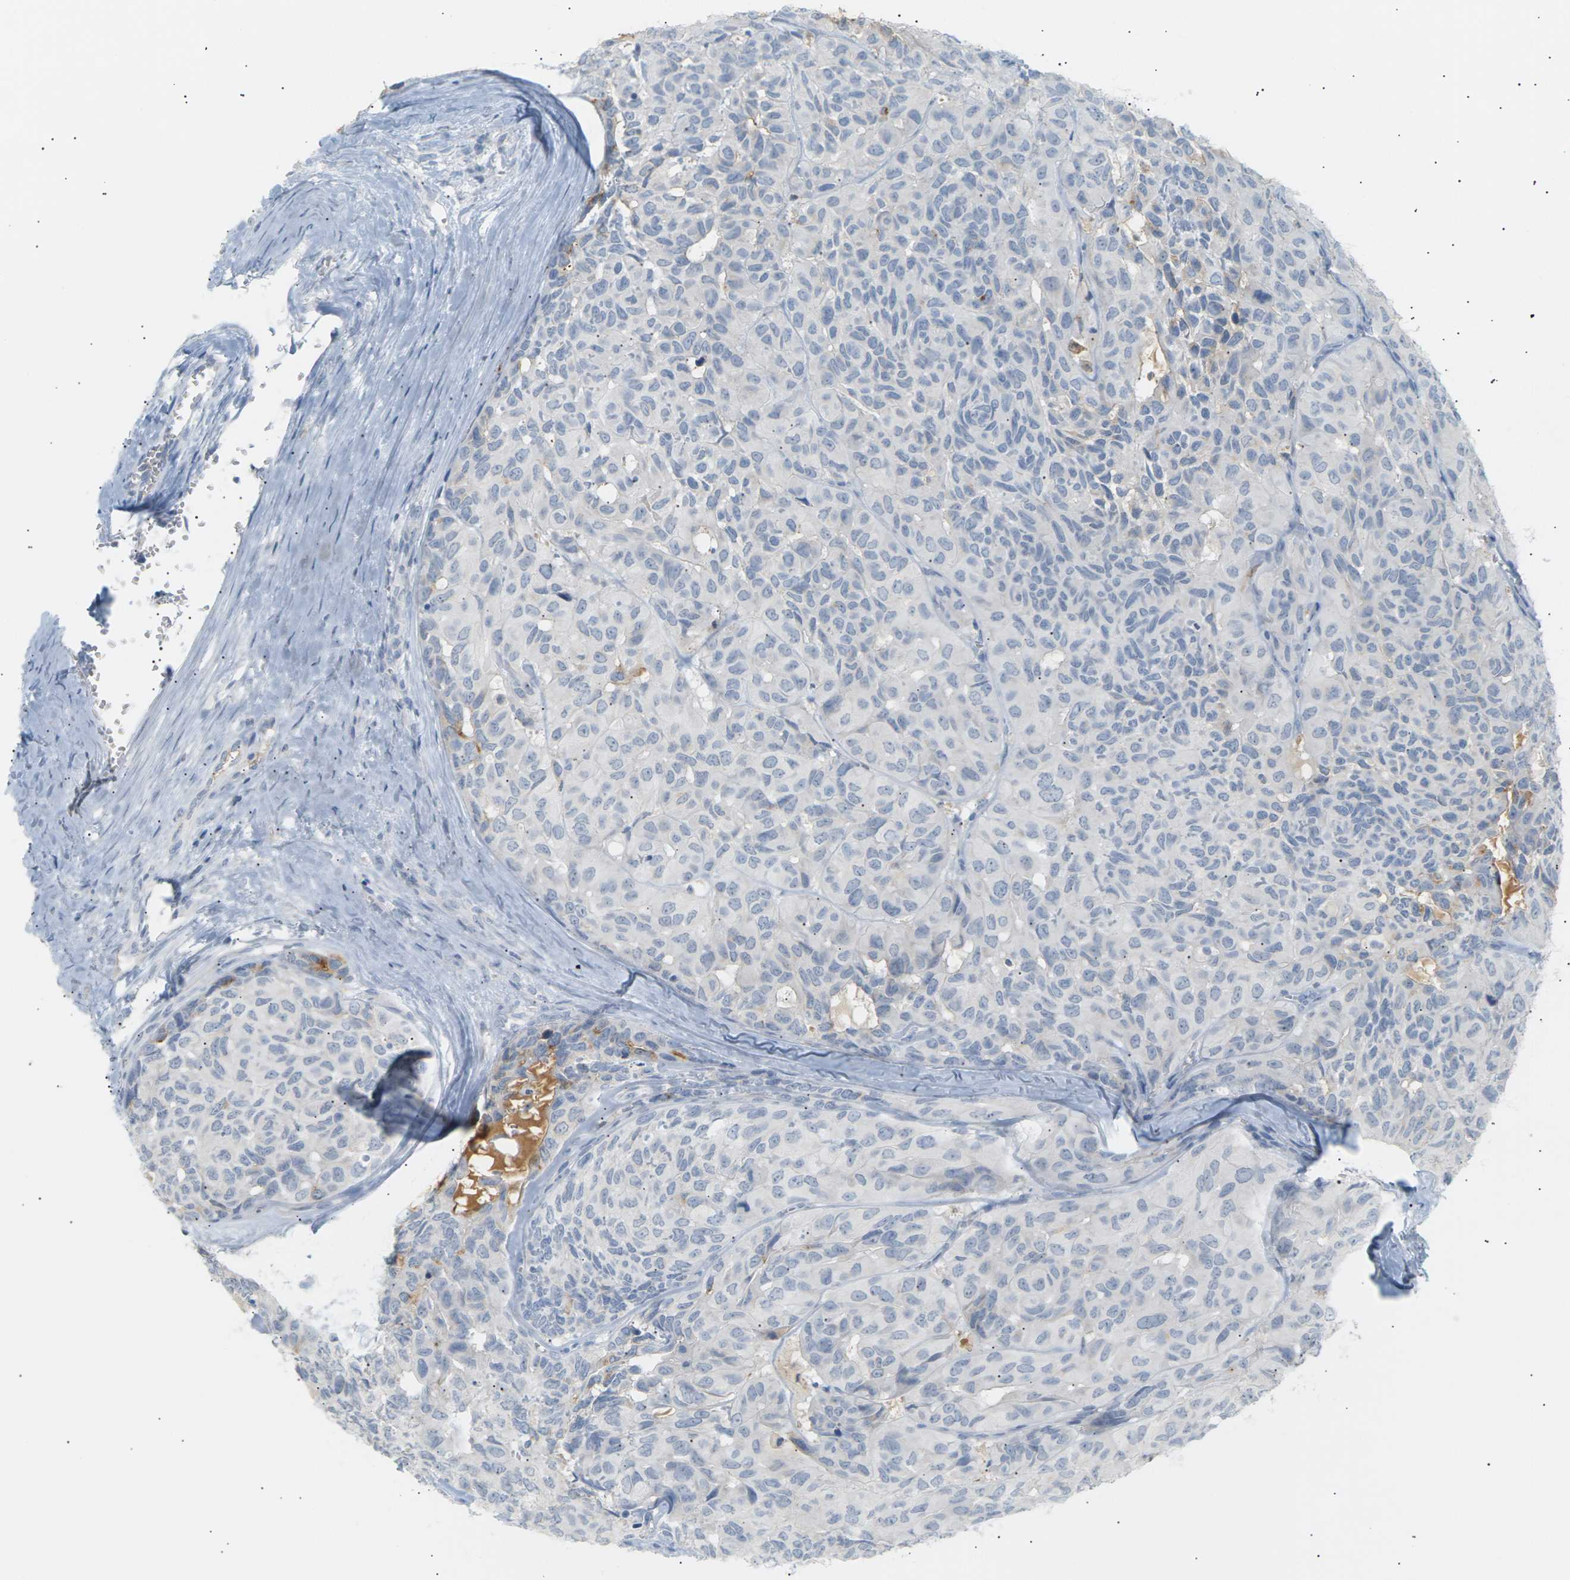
{"staining": {"intensity": "negative", "quantity": "none", "location": "none"}, "tissue": "head and neck cancer", "cell_type": "Tumor cells", "image_type": "cancer", "snomed": [{"axis": "morphology", "description": "Adenocarcinoma, NOS"}, {"axis": "topography", "description": "Salivary gland, NOS"}, {"axis": "topography", "description": "Head-Neck"}], "caption": "IHC of adenocarcinoma (head and neck) reveals no staining in tumor cells.", "gene": "CLU", "patient": {"sex": "female", "age": 76}}